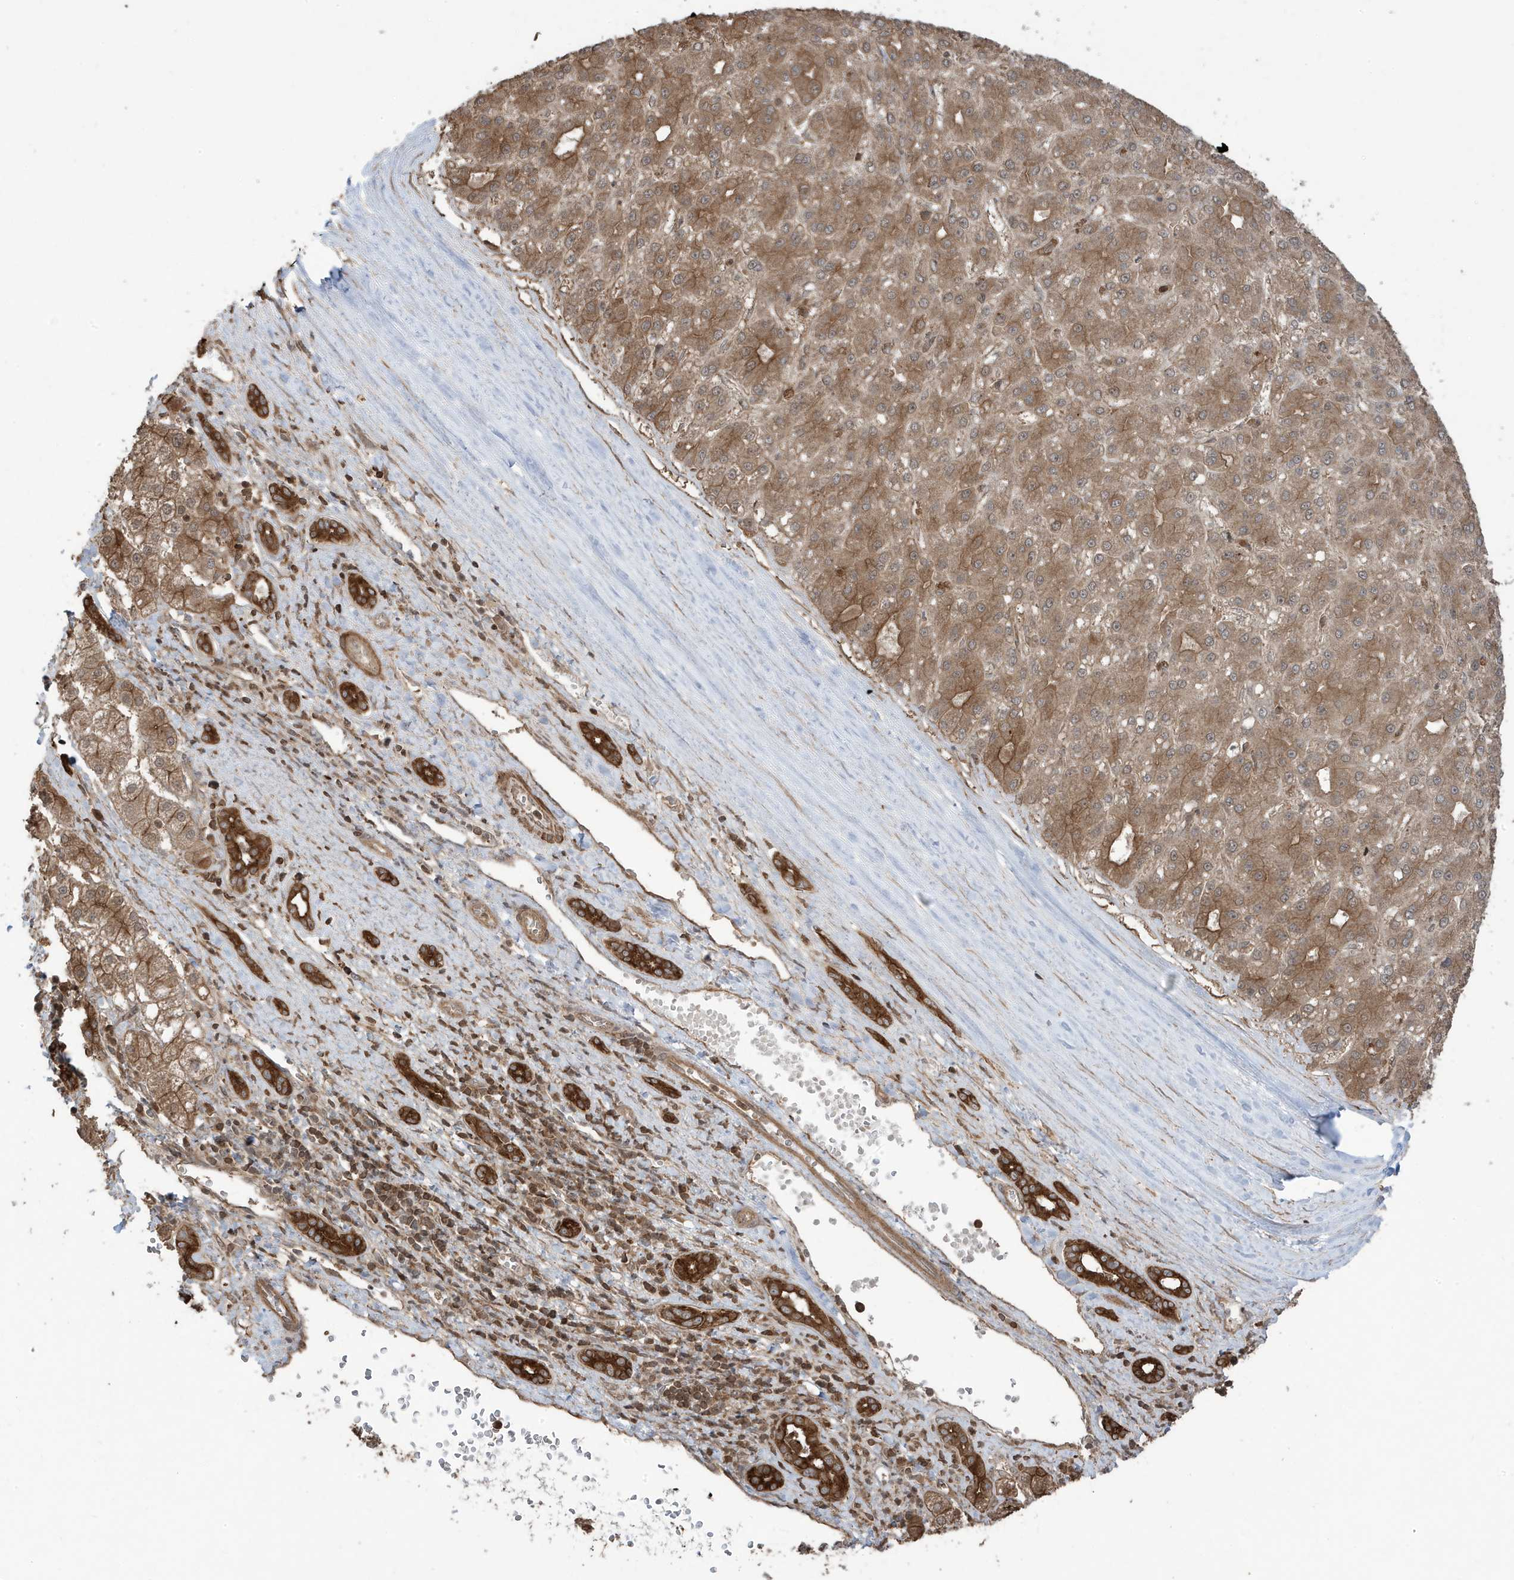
{"staining": {"intensity": "moderate", "quantity": ">75%", "location": "cytoplasmic/membranous"}, "tissue": "liver cancer", "cell_type": "Tumor cells", "image_type": "cancer", "snomed": [{"axis": "morphology", "description": "Carcinoma, Hepatocellular, NOS"}, {"axis": "topography", "description": "Liver"}], "caption": "An IHC micrograph of neoplastic tissue is shown. Protein staining in brown labels moderate cytoplasmic/membranous positivity in liver hepatocellular carcinoma within tumor cells.", "gene": "ASAP1", "patient": {"sex": "male", "age": 67}}